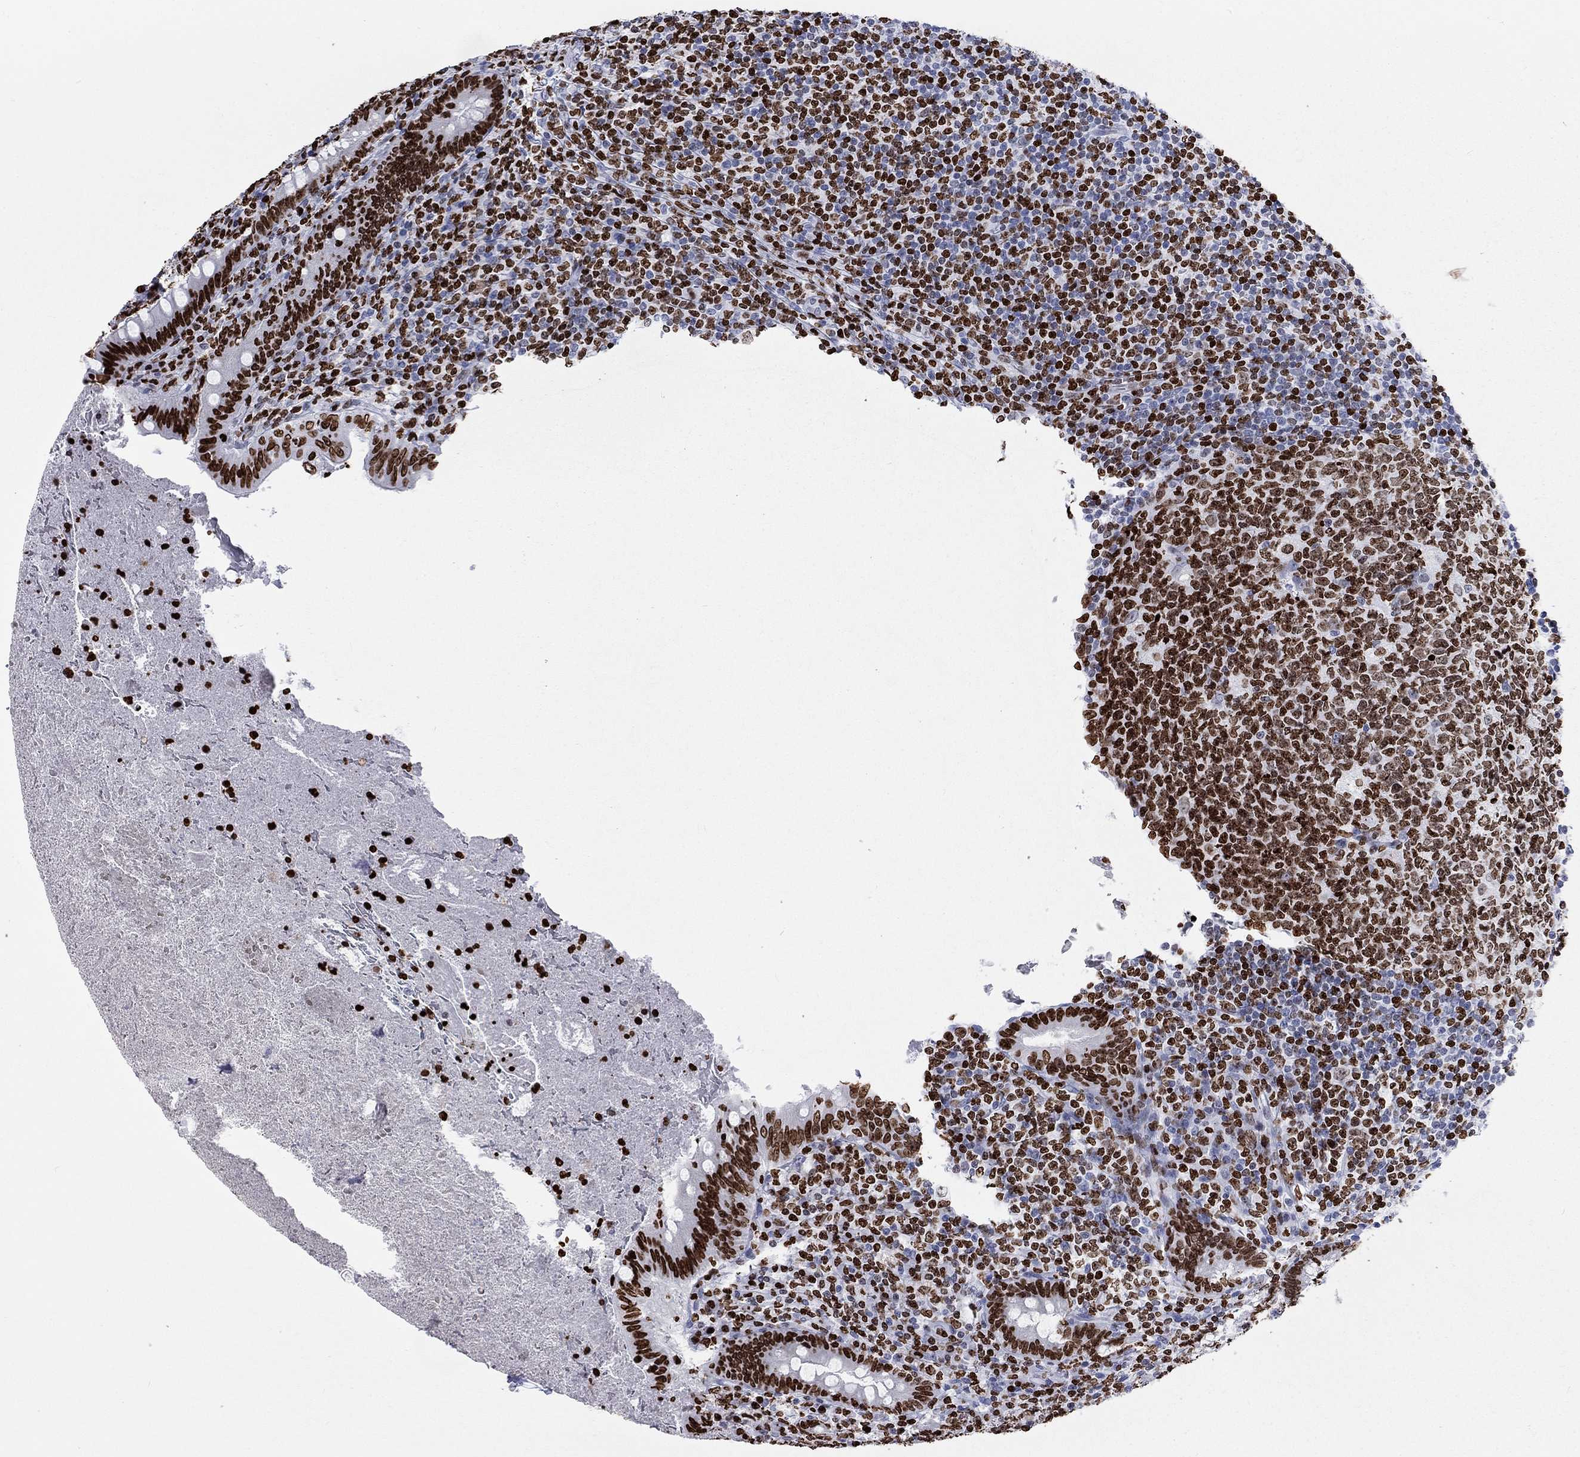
{"staining": {"intensity": "strong", "quantity": ">75%", "location": "nuclear"}, "tissue": "appendix", "cell_type": "Glandular cells", "image_type": "normal", "snomed": [{"axis": "morphology", "description": "Normal tissue, NOS"}, {"axis": "topography", "description": "Appendix"}], "caption": "Protein staining of benign appendix demonstrates strong nuclear expression in about >75% of glandular cells. (IHC, brightfield microscopy, high magnification).", "gene": "H1", "patient": {"sex": "male", "age": 47}}